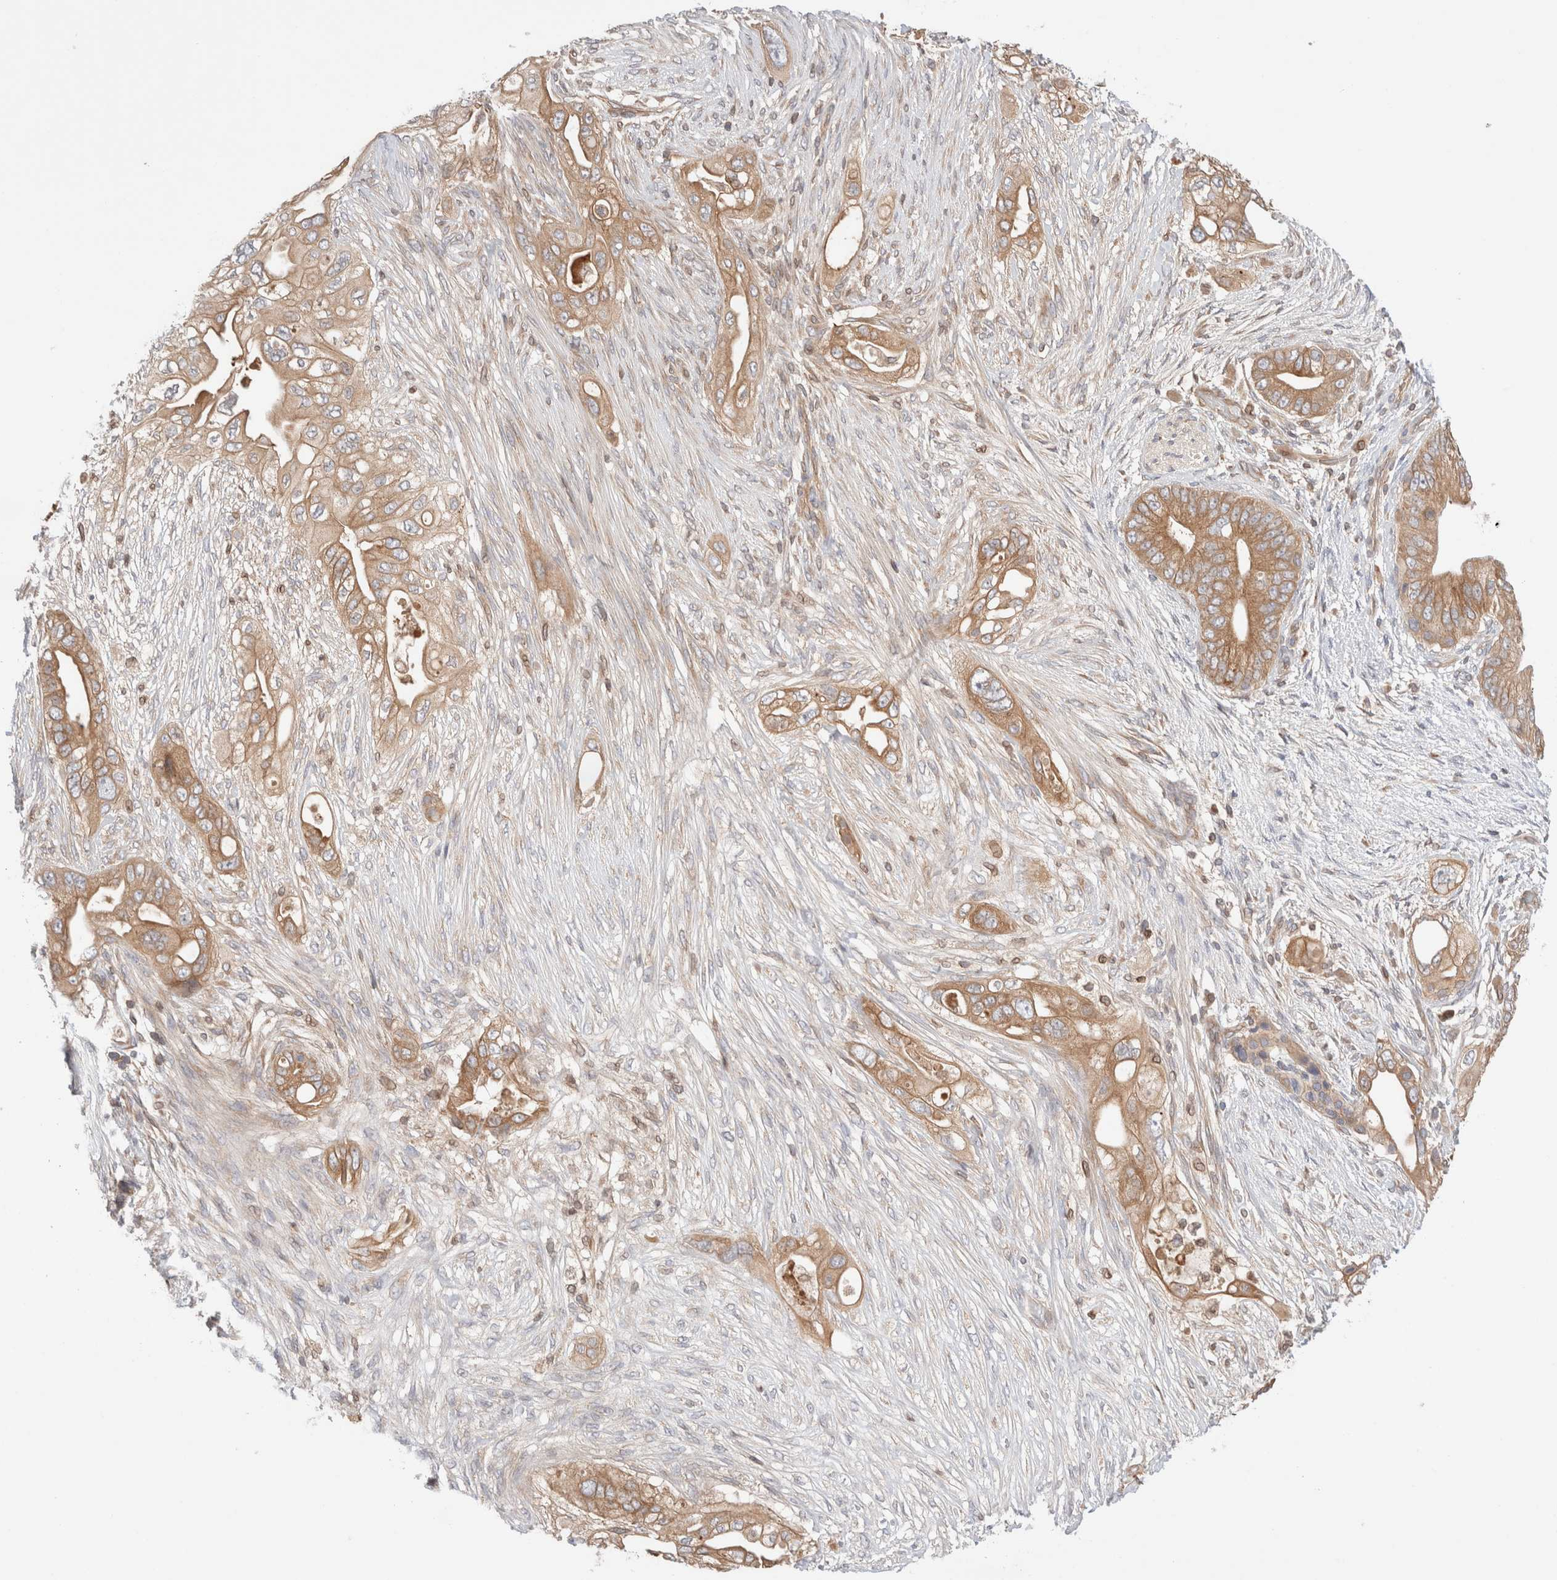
{"staining": {"intensity": "moderate", "quantity": ">75%", "location": "cytoplasmic/membranous"}, "tissue": "pancreatic cancer", "cell_type": "Tumor cells", "image_type": "cancer", "snomed": [{"axis": "morphology", "description": "Adenocarcinoma, NOS"}, {"axis": "topography", "description": "Pancreas"}], "caption": "This image reveals immunohistochemistry (IHC) staining of adenocarcinoma (pancreatic), with medium moderate cytoplasmic/membranous expression in approximately >75% of tumor cells.", "gene": "SIKE1", "patient": {"sex": "male", "age": 53}}